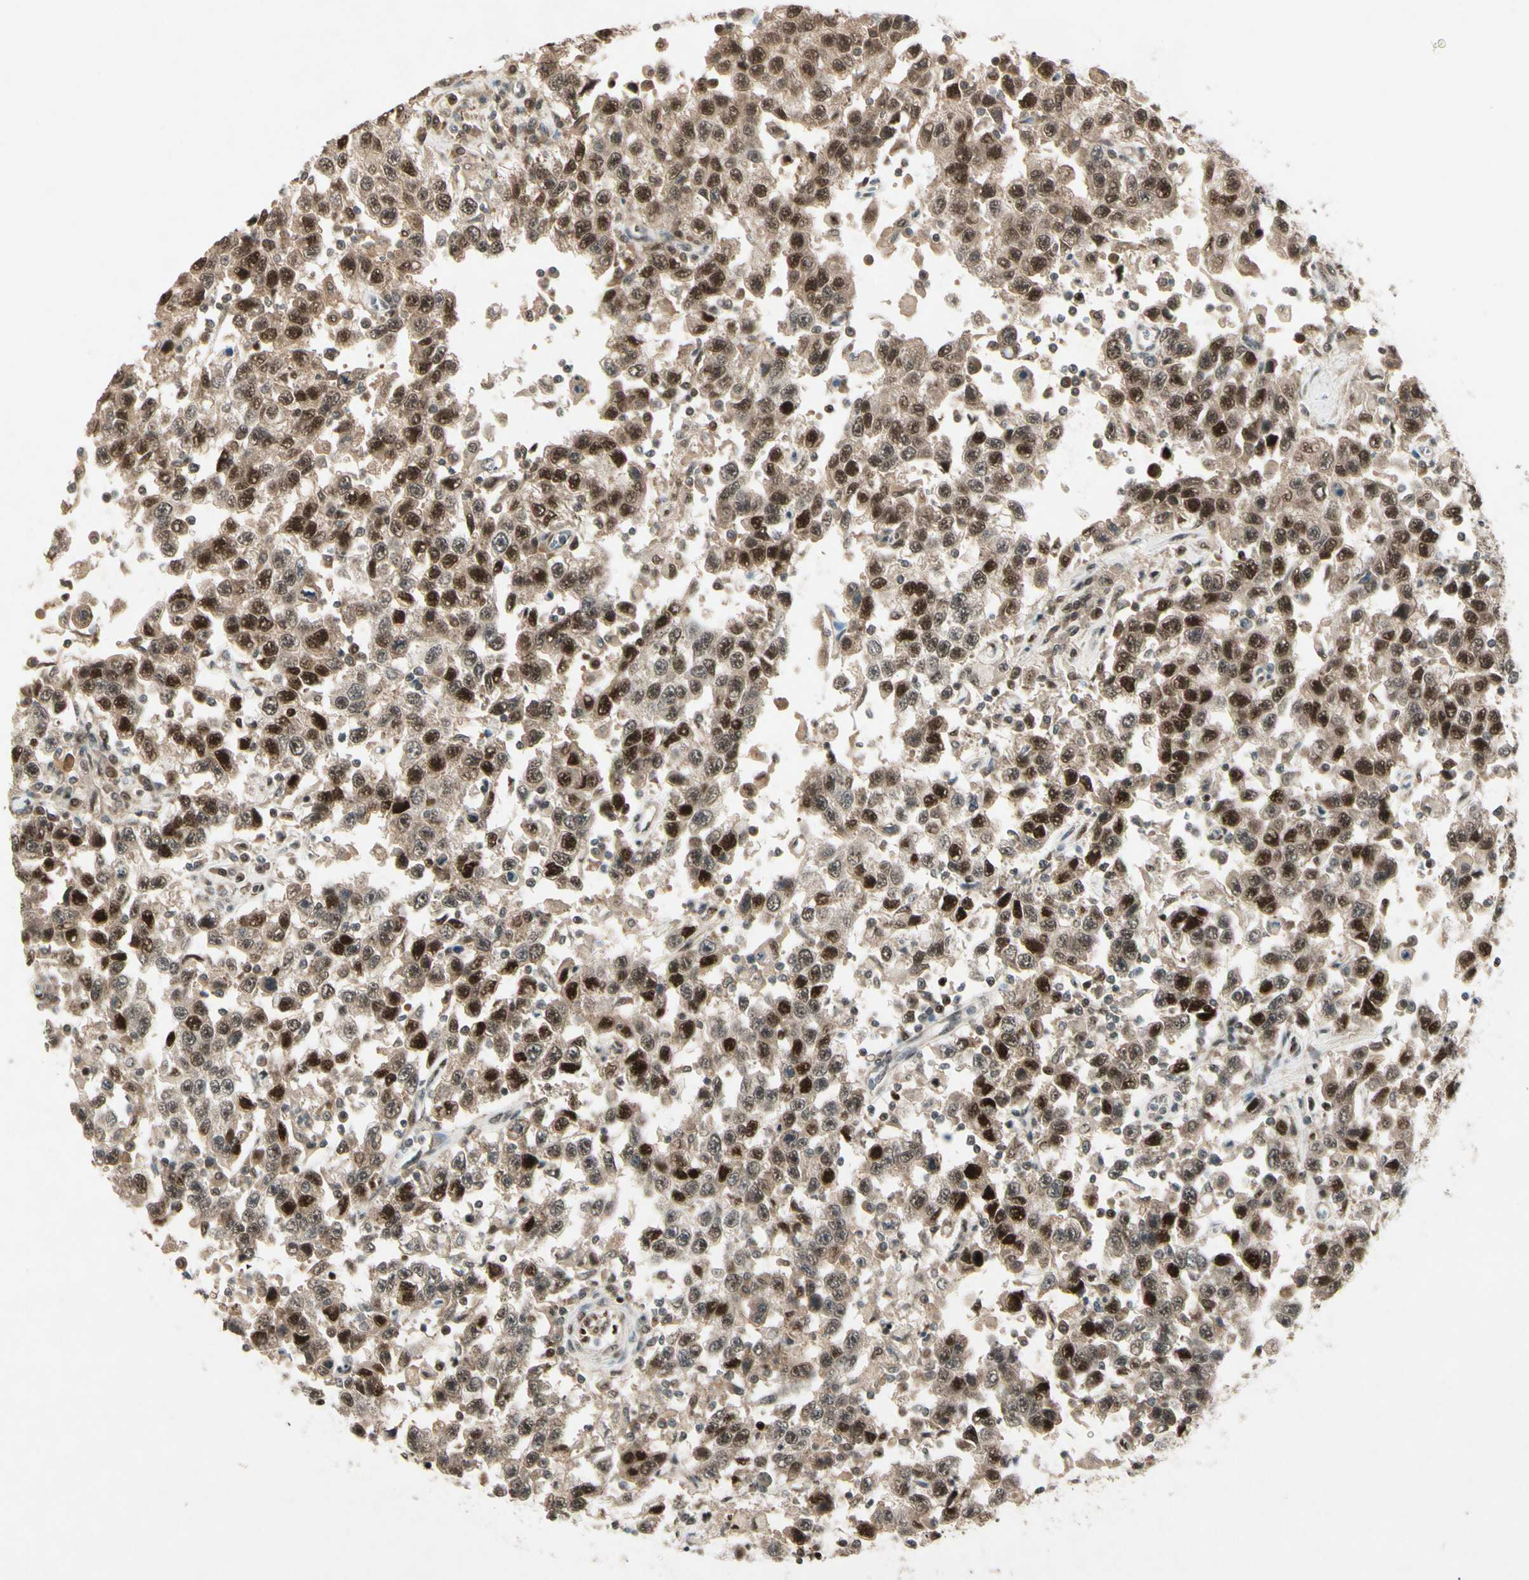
{"staining": {"intensity": "strong", "quantity": "25%-75%", "location": "nuclear"}, "tissue": "testis cancer", "cell_type": "Tumor cells", "image_type": "cancer", "snomed": [{"axis": "morphology", "description": "Seminoma, NOS"}, {"axis": "topography", "description": "Testis"}], "caption": "Protein staining of testis seminoma tissue reveals strong nuclear expression in about 25%-75% of tumor cells. (brown staining indicates protein expression, while blue staining denotes nuclei).", "gene": "CDK11A", "patient": {"sex": "male", "age": 41}}